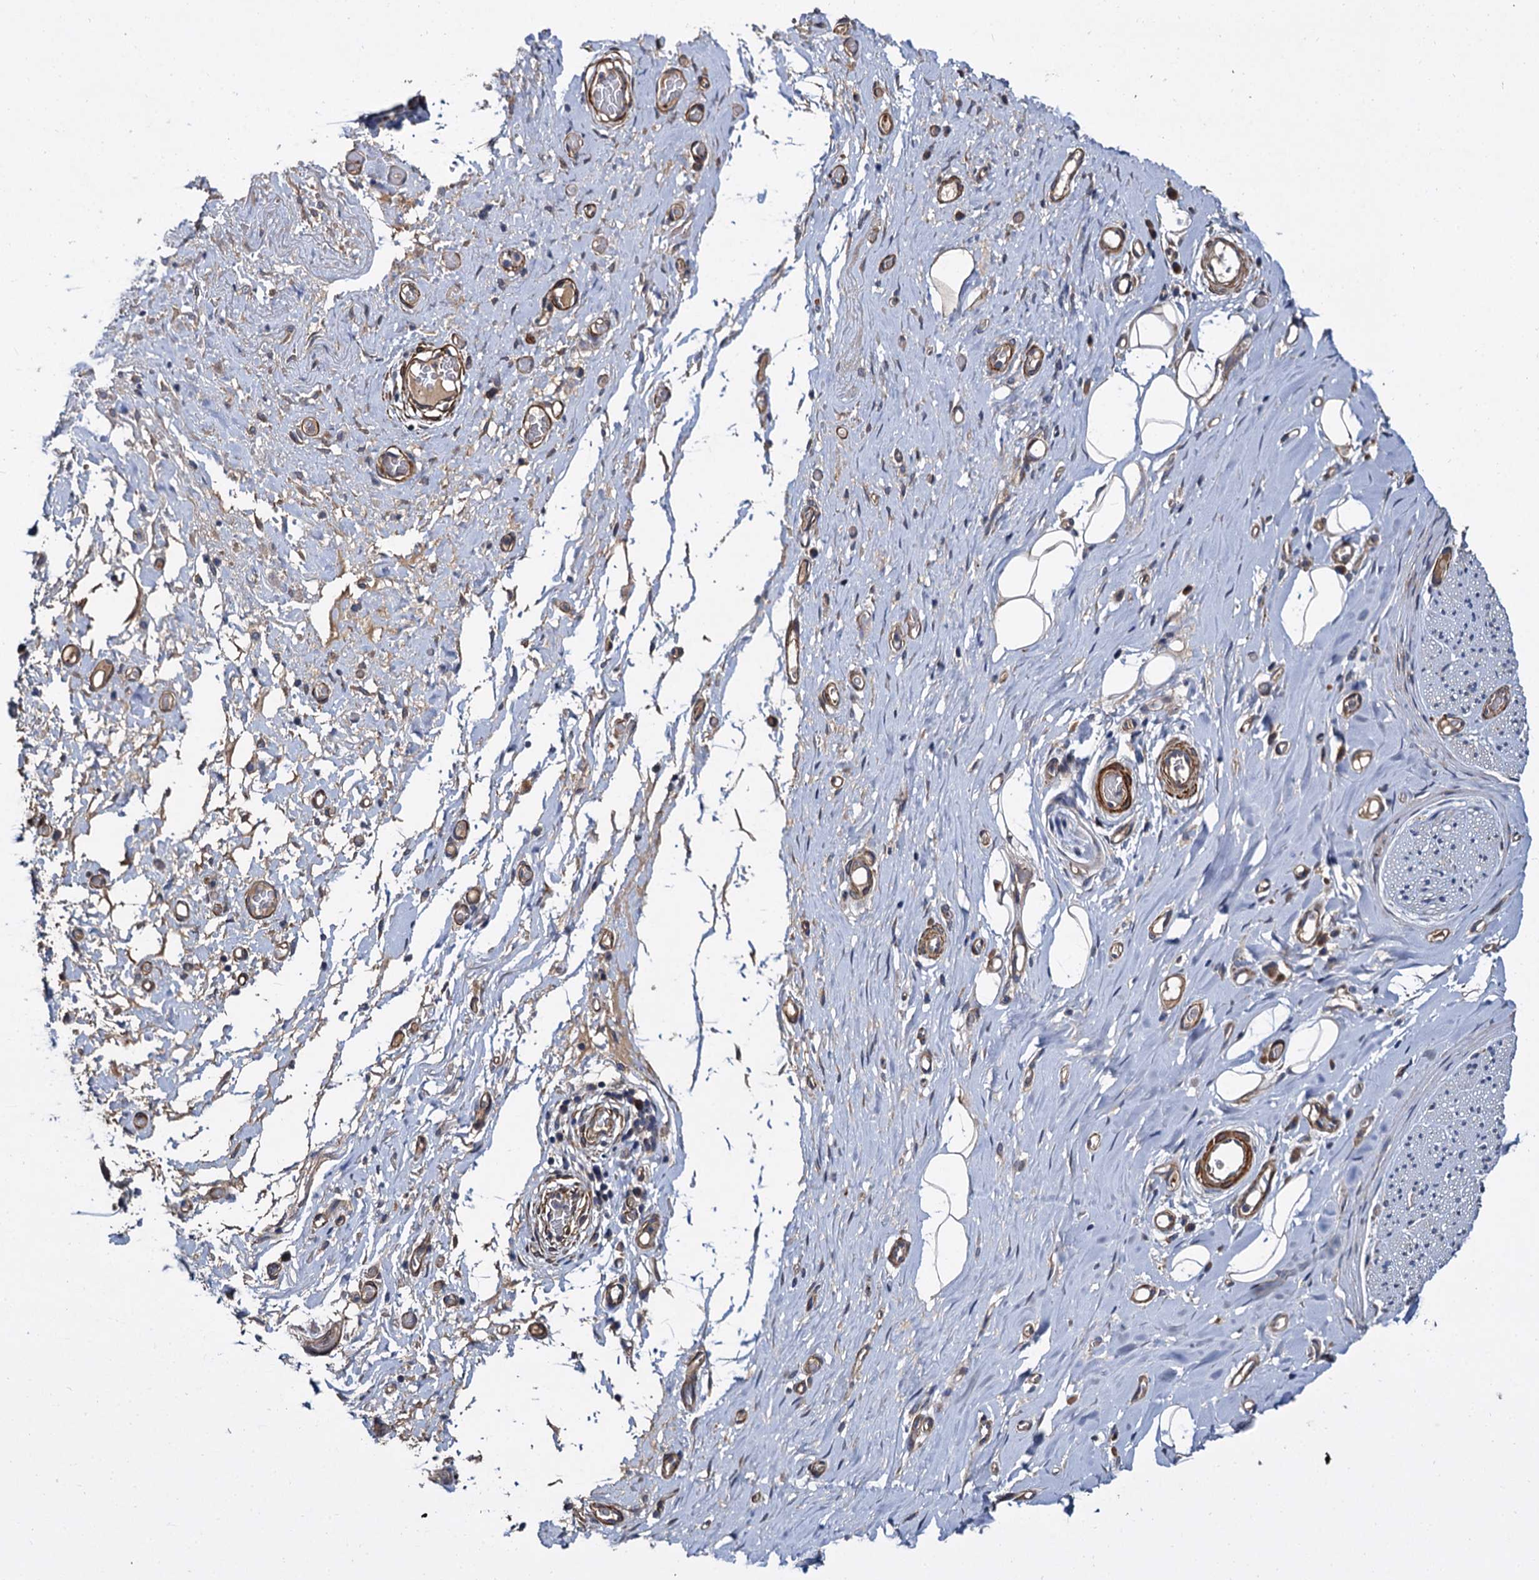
{"staining": {"intensity": "negative", "quantity": "none", "location": "none"}, "tissue": "adipose tissue", "cell_type": "Adipocytes", "image_type": "normal", "snomed": [{"axis": "morphology", "description": "Normal tissue, NOS"}, {"axis": "morphology", "description": "Adenocarcinoma, NOS"}, {"axis": "topography", "description": "Esophagus"}, {"axis": "topography", "description": "Stomach, upper"}, {"axis": "topography", "description": "Peripheral nerve tissue"}], "caption": "This is an immunohistochemistry (IHC) micrograph of benign adipose tissue. There is no positivity in adipocytes.", "gene": "ISM2", "patient": {"sex": "male", "age": 62}}